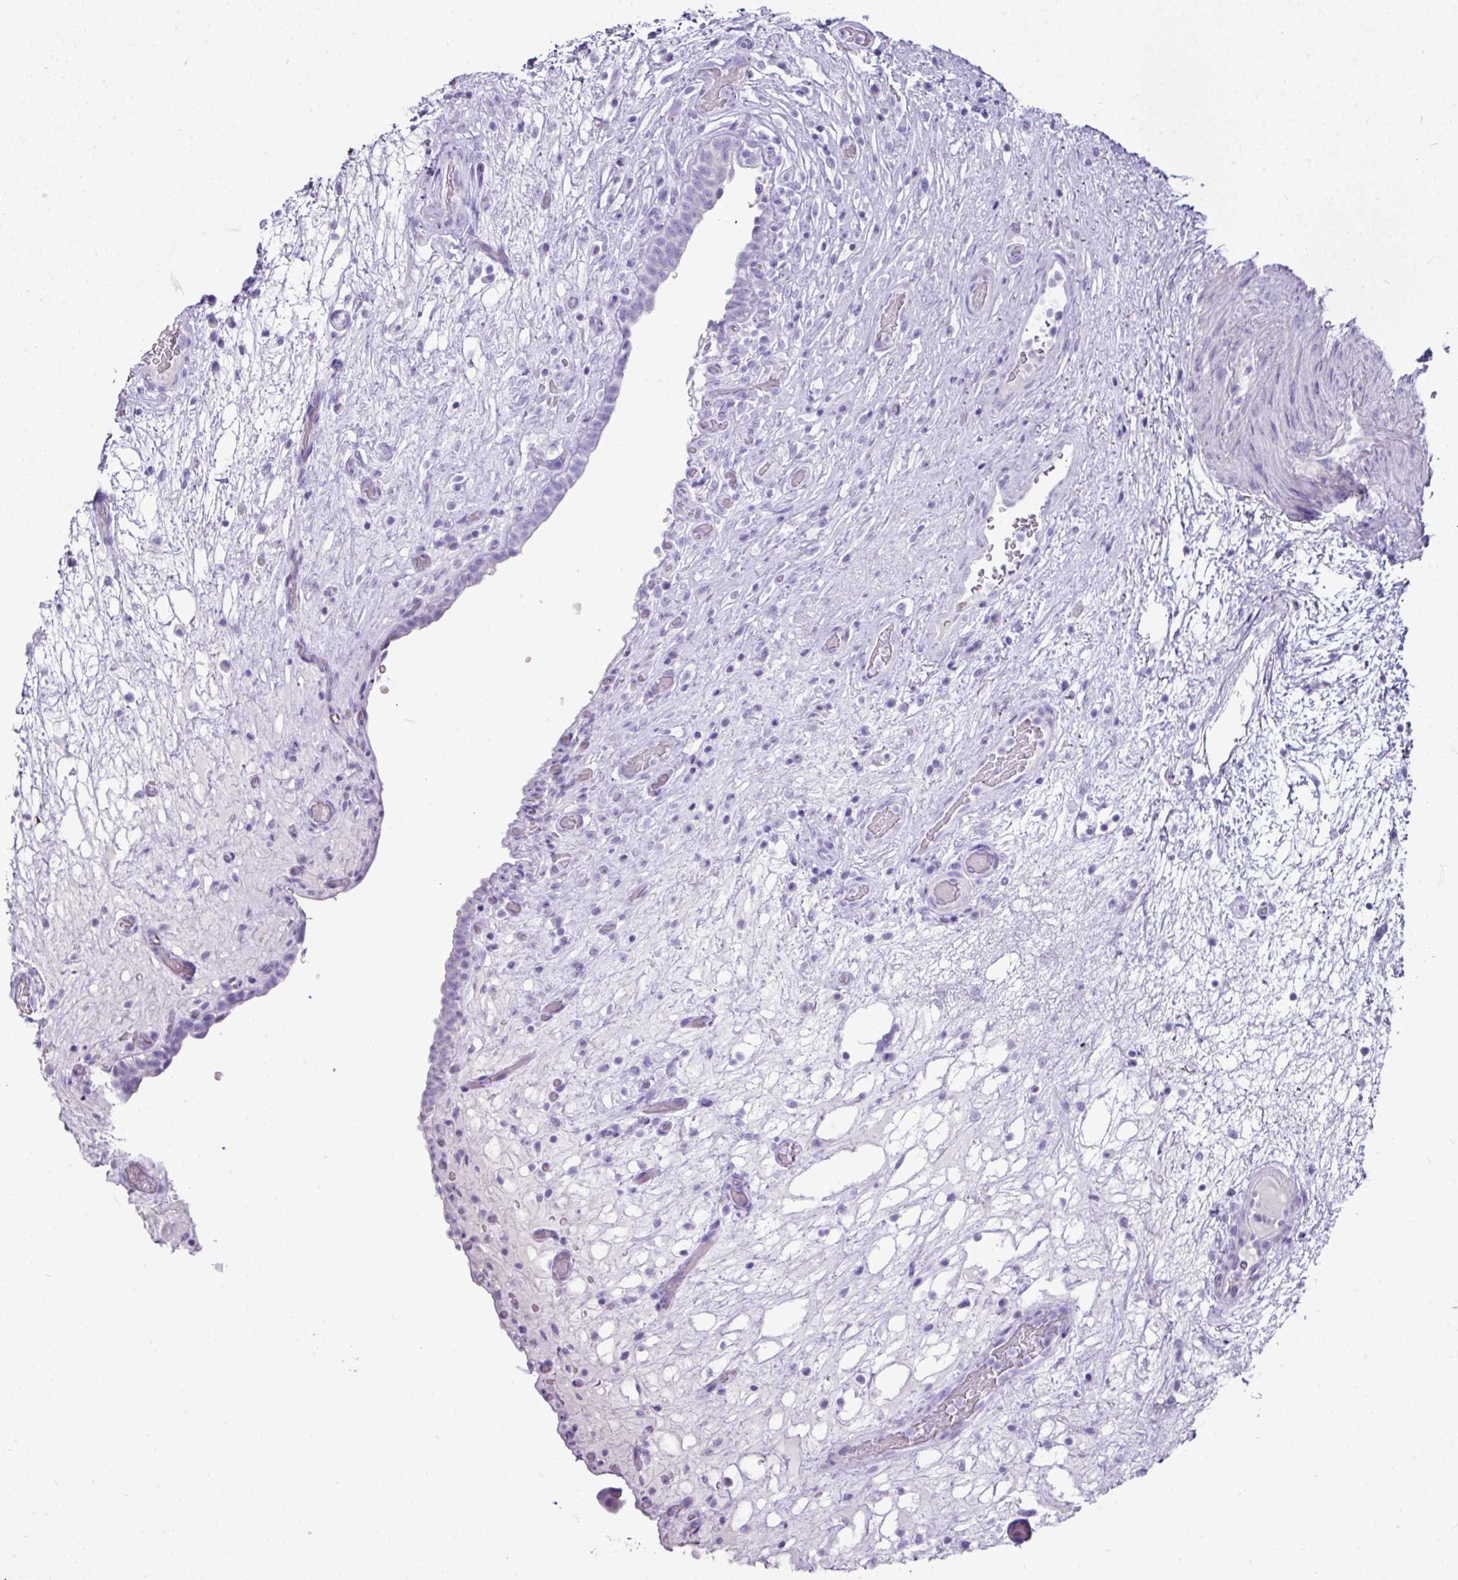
{"staining": {"intensity": "negative", "quantity": "none", "location": "none"}, "tissue": "urinary bladder", "cell_type": "Urothelial cells", "image_type": "normal", "snomed": [{"axis": "morphology", "description": "Normal tissue, NOS"}, {"axis": "topography", "description": "Urinary bladder"}], "caption": "Protein analysis of normal urinary bladder reveals no significant expression in urothelial cells.", "gene": "GSTA1", "patient": {"sex": "male", "age": 71}}